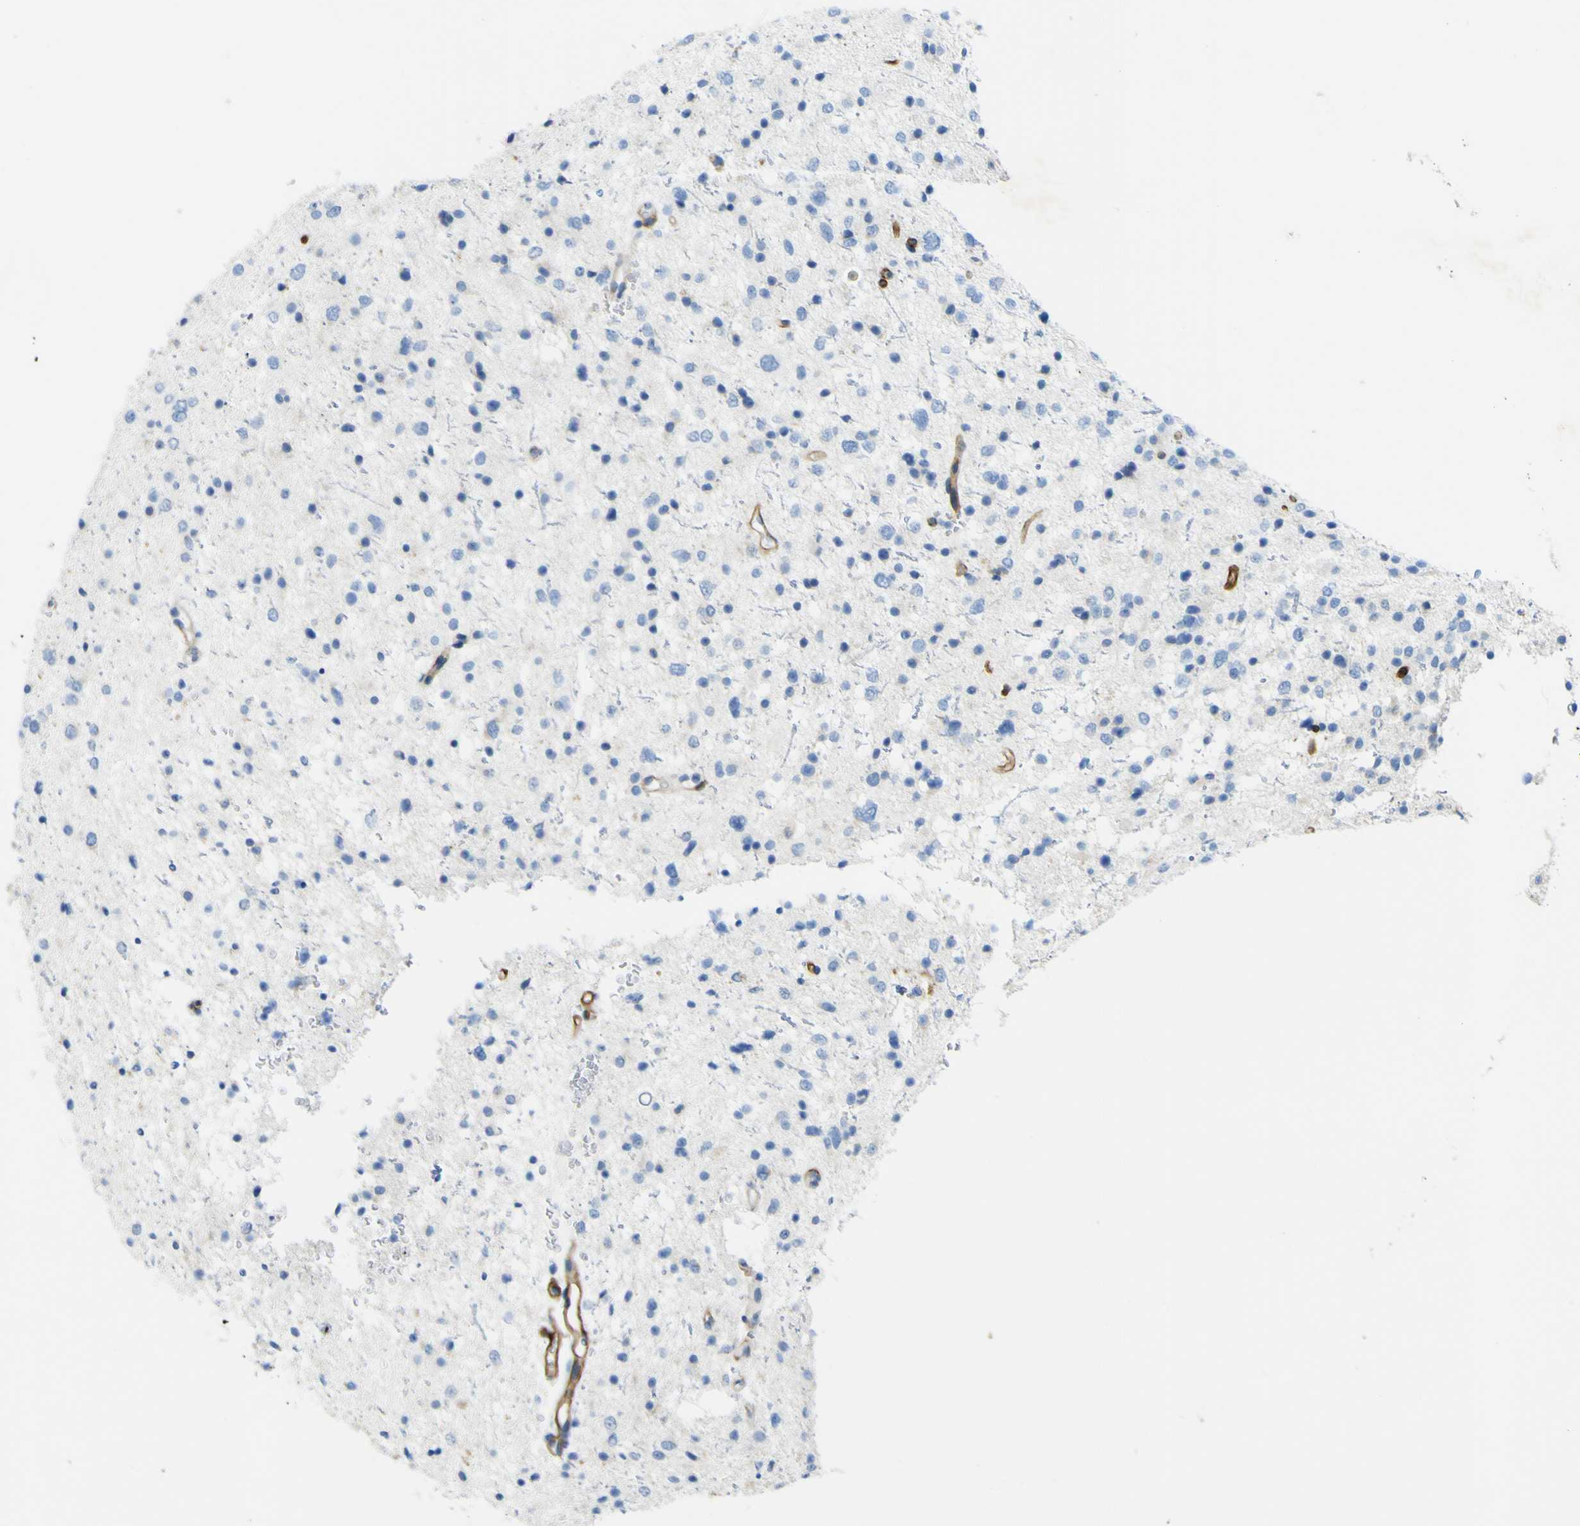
{"staining": {"intensity": "negative", "quantity": "none", "location": "none"}, "tissue": "glioma", "cell_type": "Tumor cells", "image_type": "cancer", "snomed": [{"axis": "morphology", "description": "Glioma, malignant, Low grade"}, {"axis": "topography", "description": "Brain"}], "caption": "Malignant glioma (low-grade) was stained to show a protein in brown. There is no significant staining in tumor cells. (Stains: DAB IHC with hematoxylin counter stain, Microscopy: brightfield microscopy at high magnification).", "gene": "CD93", "patient": {"sex": "female", "age": 37}}